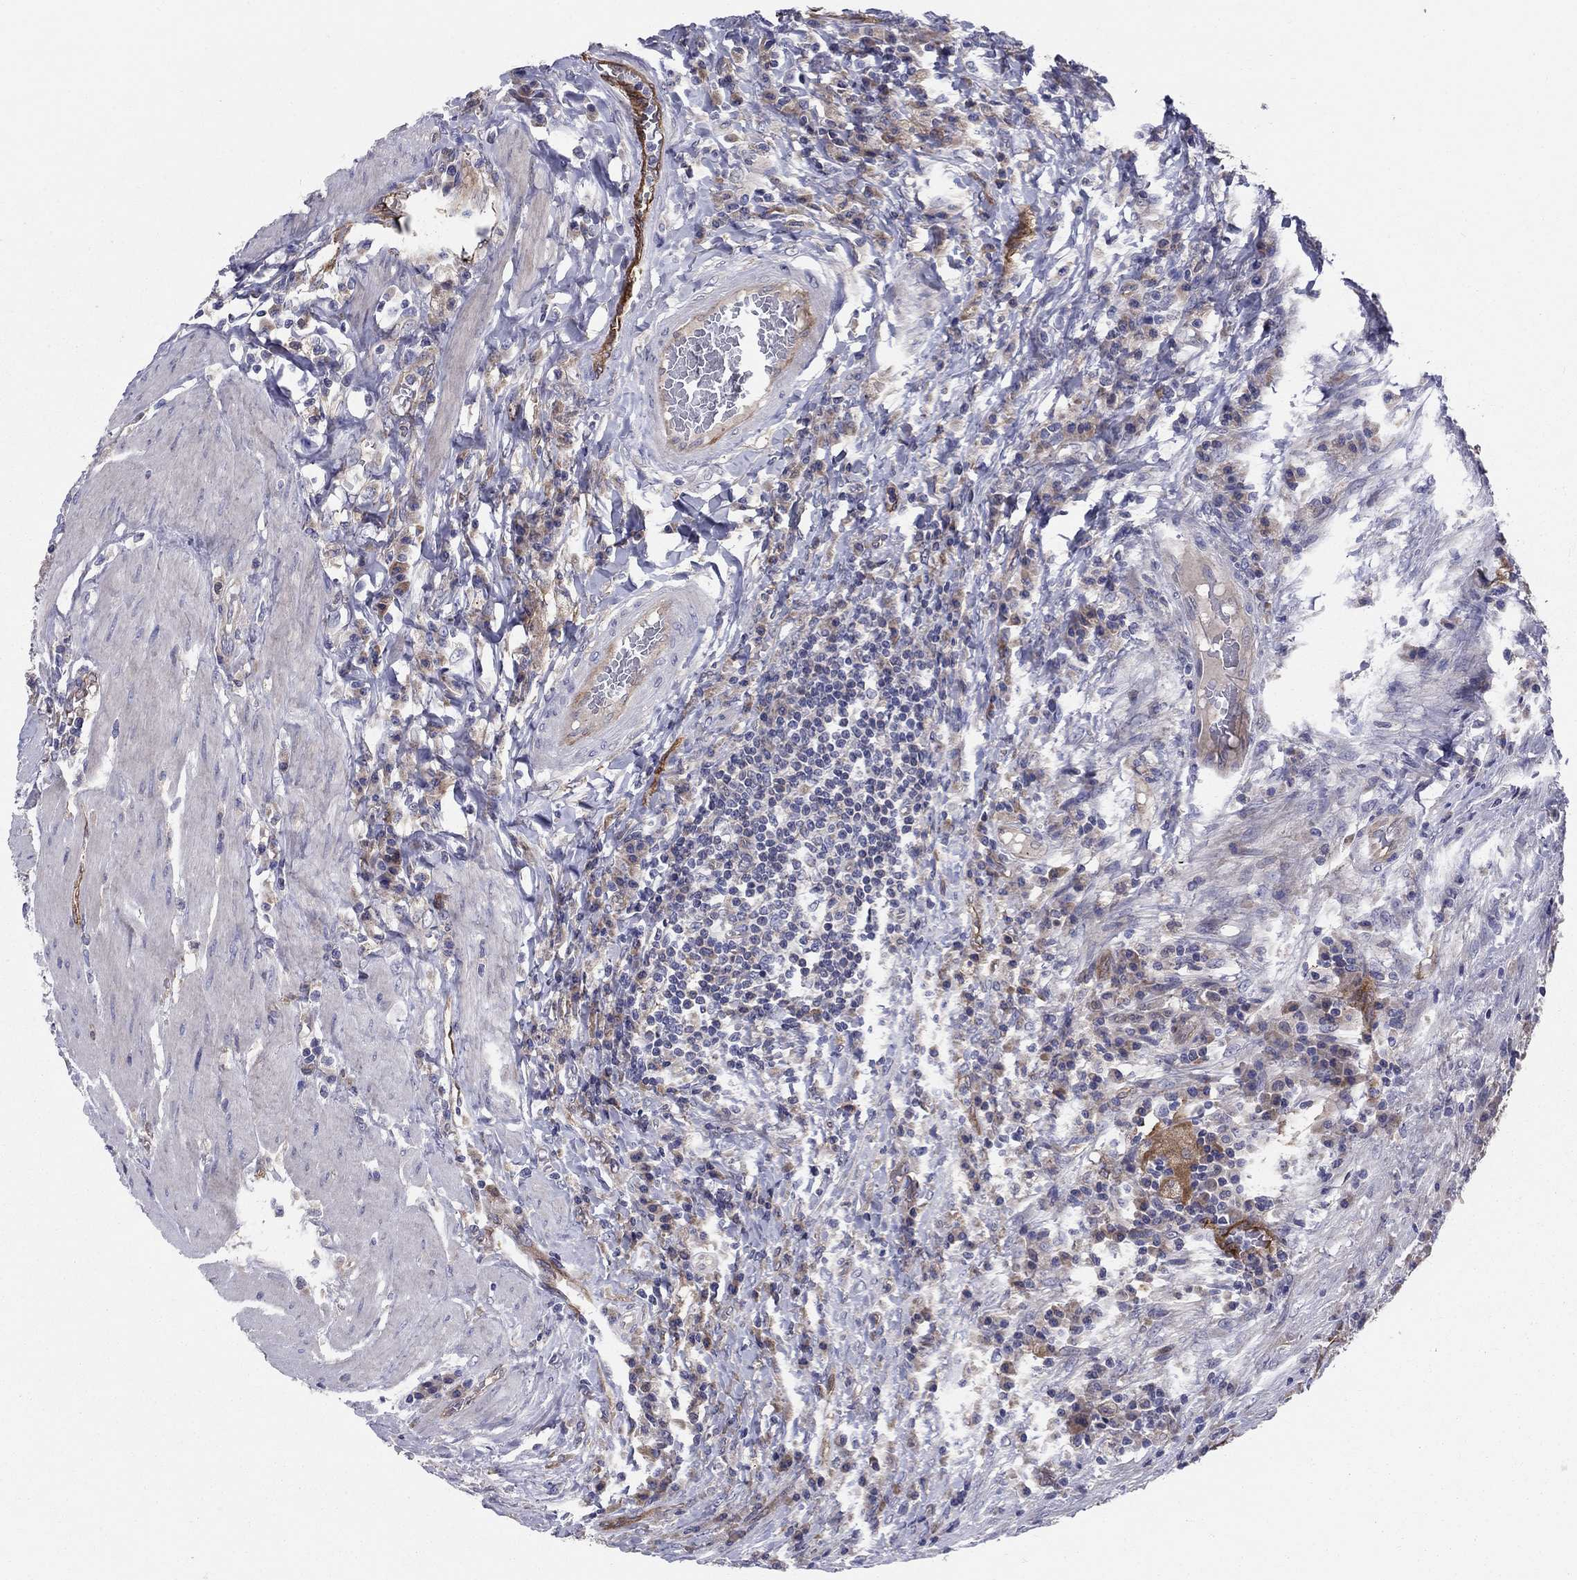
{"staining": {"intensity": "moderate", "quantity": "<25%", "location": "cytoplasmic/membranous"}, "tissue": "colorectal cancer", "cell_type": "Tumor cells", "image_type": "cancer", "snomed": [{"axis": "morphology", "description": "Adenocarcinoma, NOS"}, {"axis": "topography", "description": "Colon"}], "caption": "Colorectal cancer (adenocarcinoma) stained with DAB immunohistochemistry shows low levels of moderate cytoplasmic/membranous positivity in about <25% of tumor cells.", "gene": "EMP2", "patient": {"sex": "female", "age": 86}}